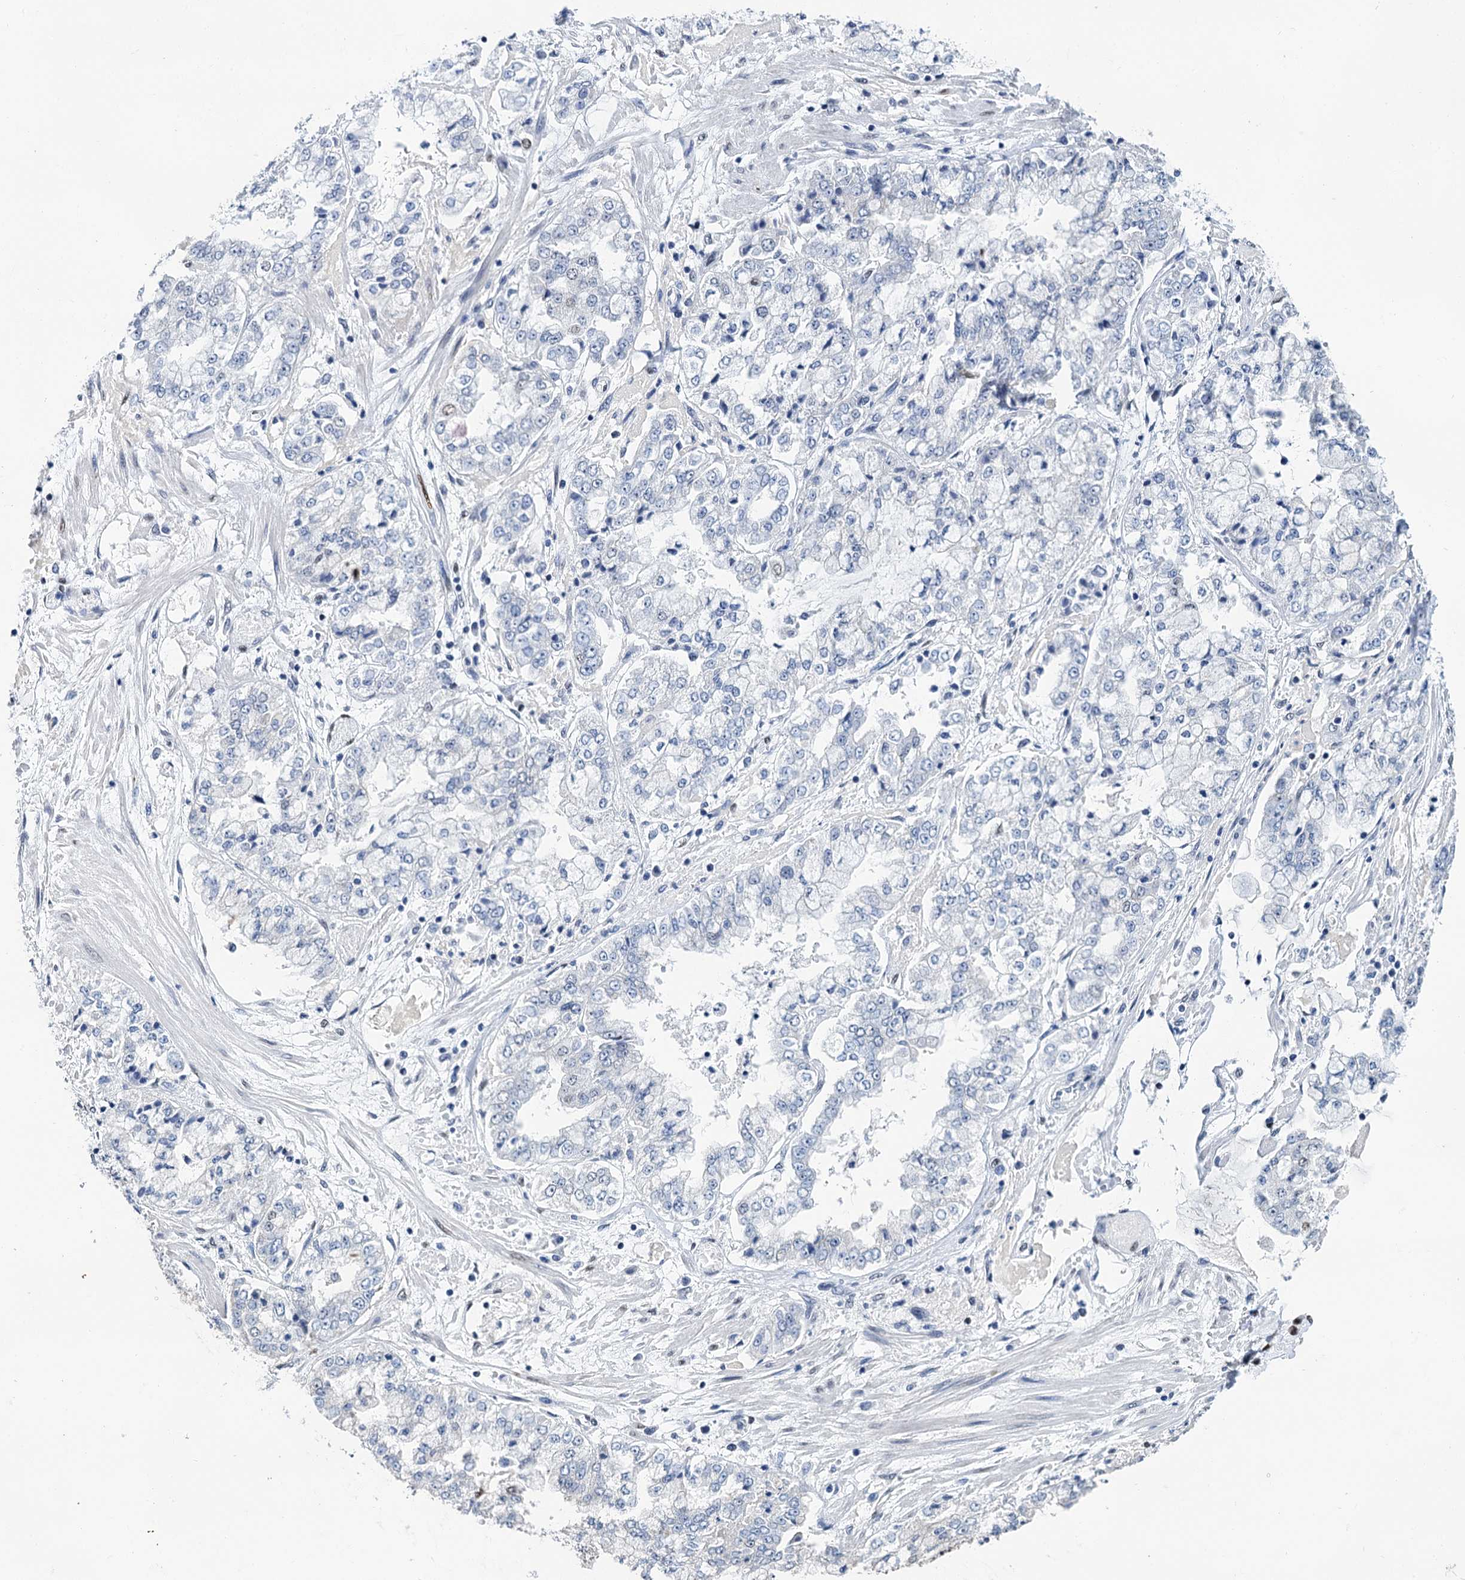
{"staining": {"intensity": "negative", "quantity": "none", "location": "none"}, "tissue": "stomach cancer", "cell_type": "Tumor cells", "image_type": "cancer", "snomed": [{"axis": "morphology", "description": "Adenocarcinoma, NOS"}, {"axis": "topography", "description": "Stomach"}], "caption": "An immunohistochemistry (IHC) histopathology image of stomach adenocarcinoma is shown. There is no staining in tumor cells of stomach adenocarcinoma.", "gene": "SLTM", "patient": {"sex": "male", "age": 76}}